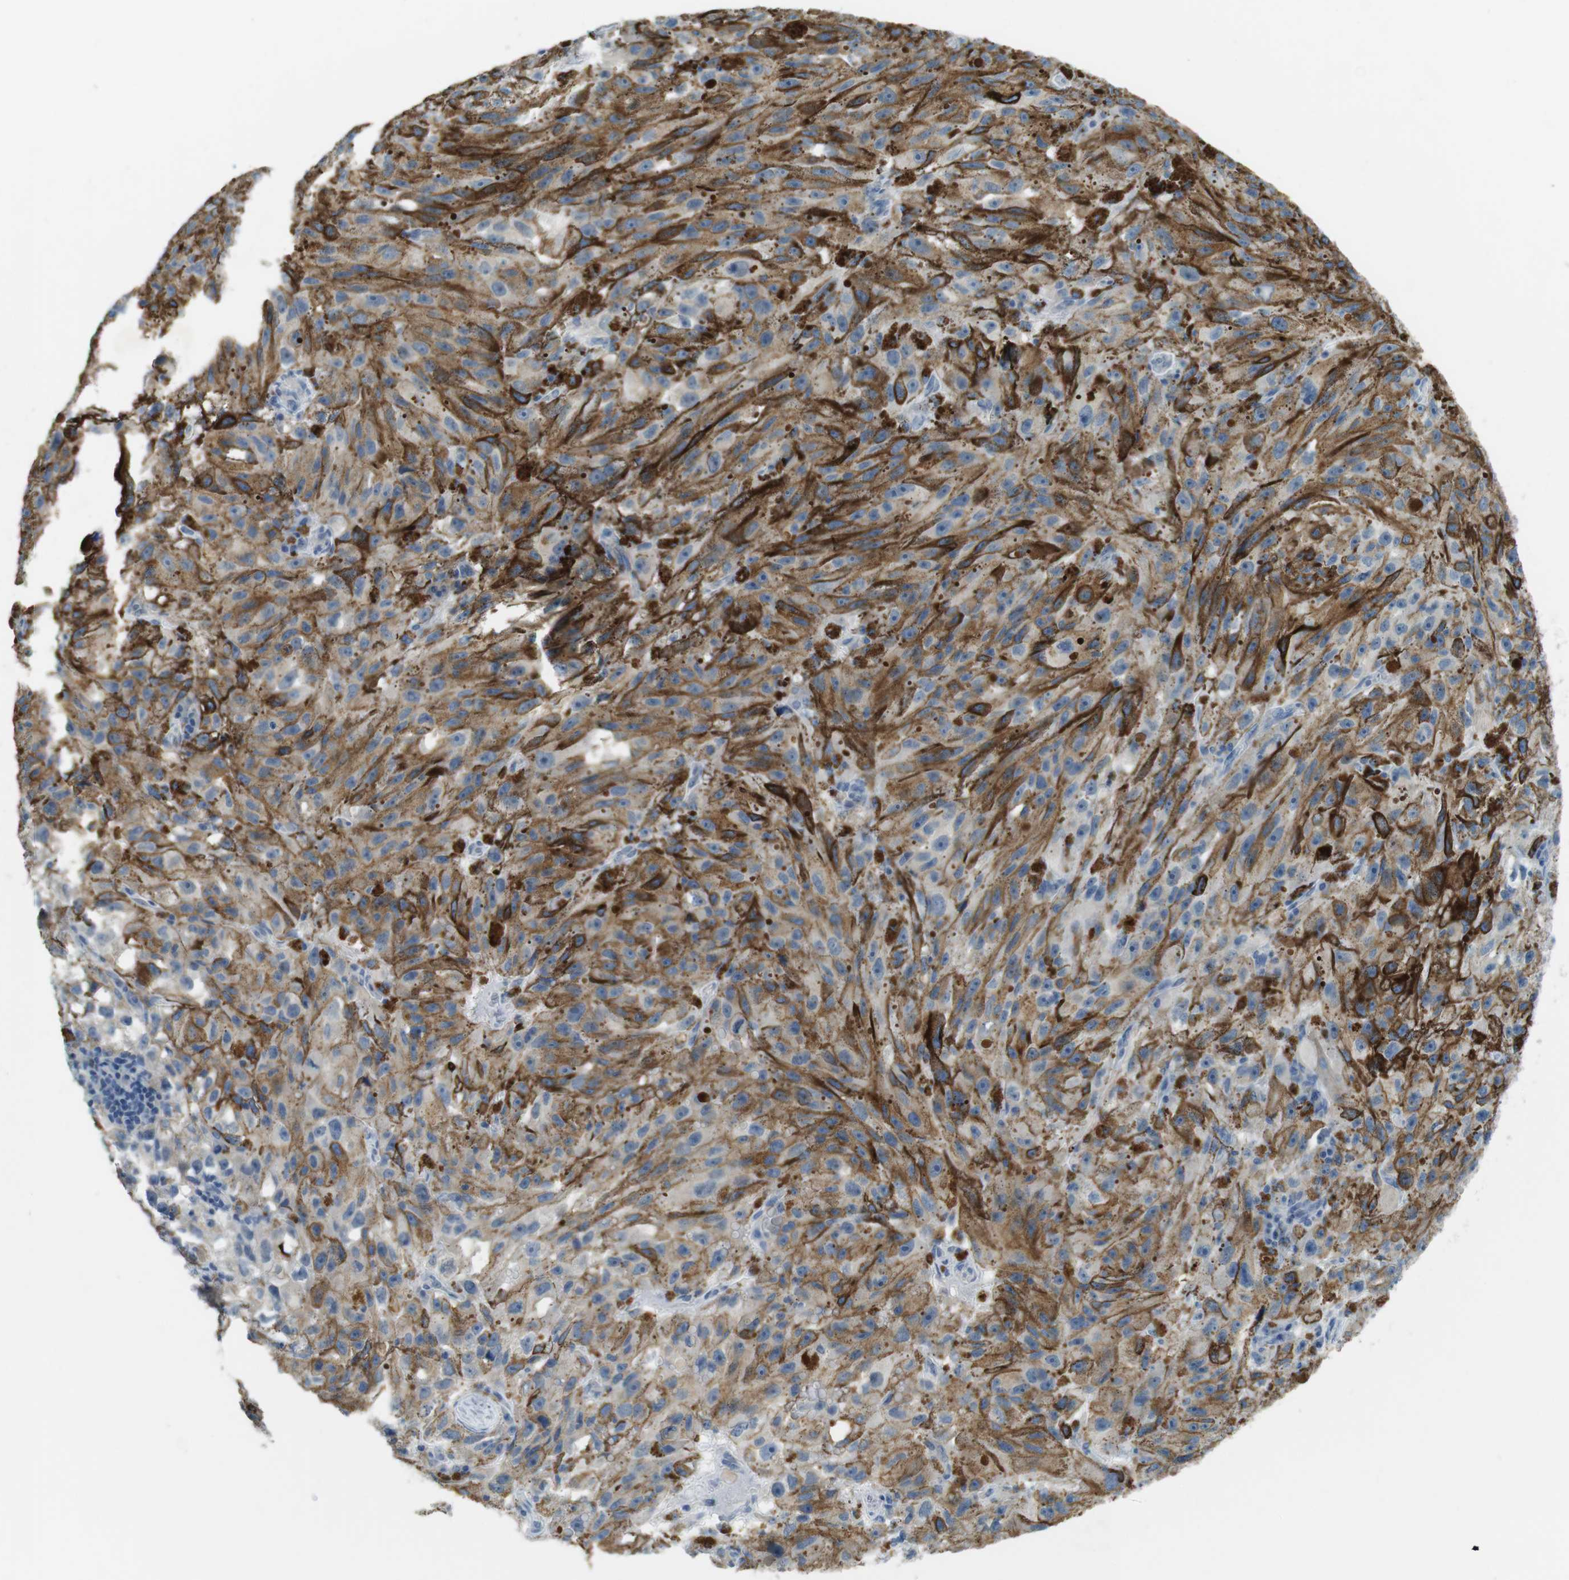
{"staining": {"intensity": "moderate", "quantity": "<25%", "location": "cytoplasmic/membranous"}, "tissue": "melanoma", "cell_type": "Tumor cells", "image_type": "cancer", "snomed": [{"axis": "morphology", "description": "Malignant melanoma, NOS"}, {"axis": "topography", "description": "Skin"}], "caption": "The immunohistochemical stain labels moderate cytoplasmic/membranous staining in tumor cells of melanoma tissue.", "gene": "ENTPD7", "patient": {"sex": "female", "age": 104}}